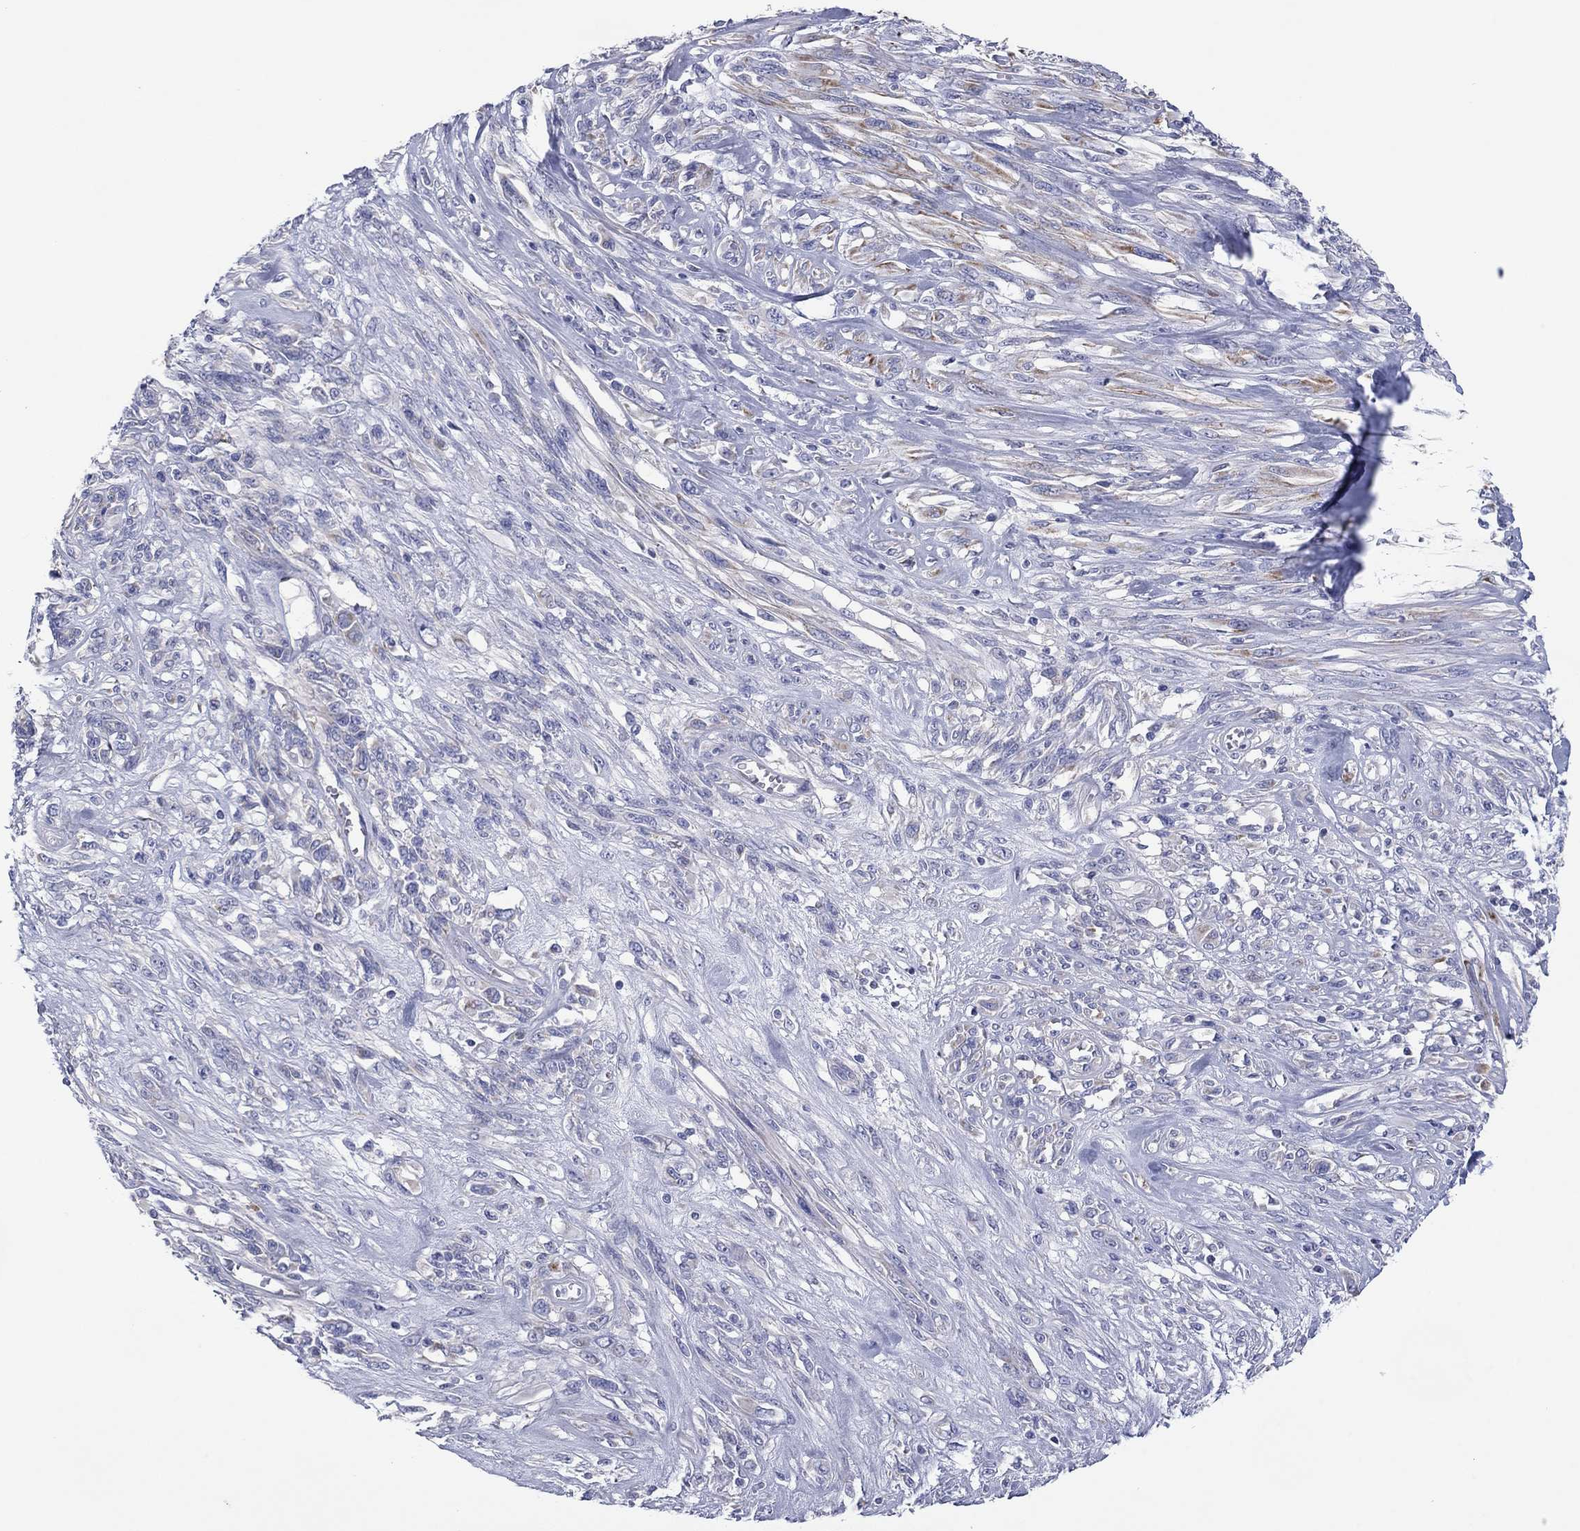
{"staining": {"intensity": "negative", "quantity": "none", "location": "none"}, "tissue": "melanoma", "cell_type": "Tumor cells", "image_type": "cancer", "snomed": [{"axis": "morphology", "description": "Malignant melanoma, NOS"}, {"axis": "topography", "description": "Skin"}], "caption": "Immunohistochemical staining of melanoma displays no significant staining in tumor cells.", "gene": "MGST3", "patient": {"sex": "female", "age": 91}}